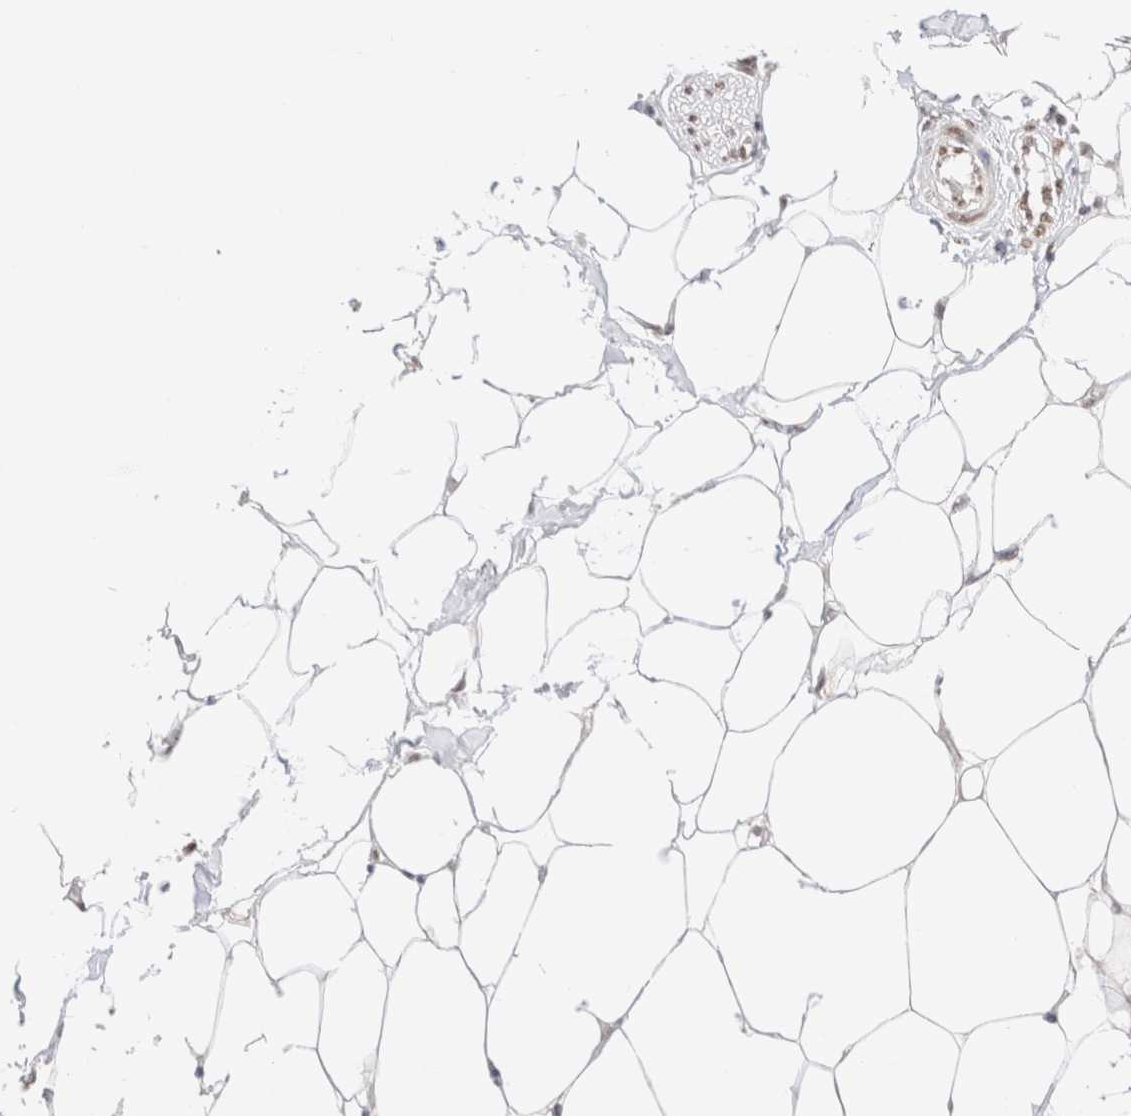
{"staining": {"intensity": "weak", "quantity": ">75%", "location": "nuclear"}, "tissue": "adipose tissue", "cell_type": "Adipocytes", "image_type": "normal", "snomed": [{"axis": "morphology", "description": "Normal tissue, NOS"}, {"axis": "morphology", "description": "Adenocarcinoma, NOS"}, {"axis": "topography", "description": "Colon"}, {"axis": "topography", "description": "Peripheral nerve tissue"}], "caption": "IHC histopathology image of benign adipose tissue: adipose tissue stained using immunohistochemistry (IHC) shows low levels of weak protein expression localized specifically in the nuclear of adipocytes, appearing as a nuclear brown color.", "gene": "CIC", "patient": {"sex": "male", "age": 14}}